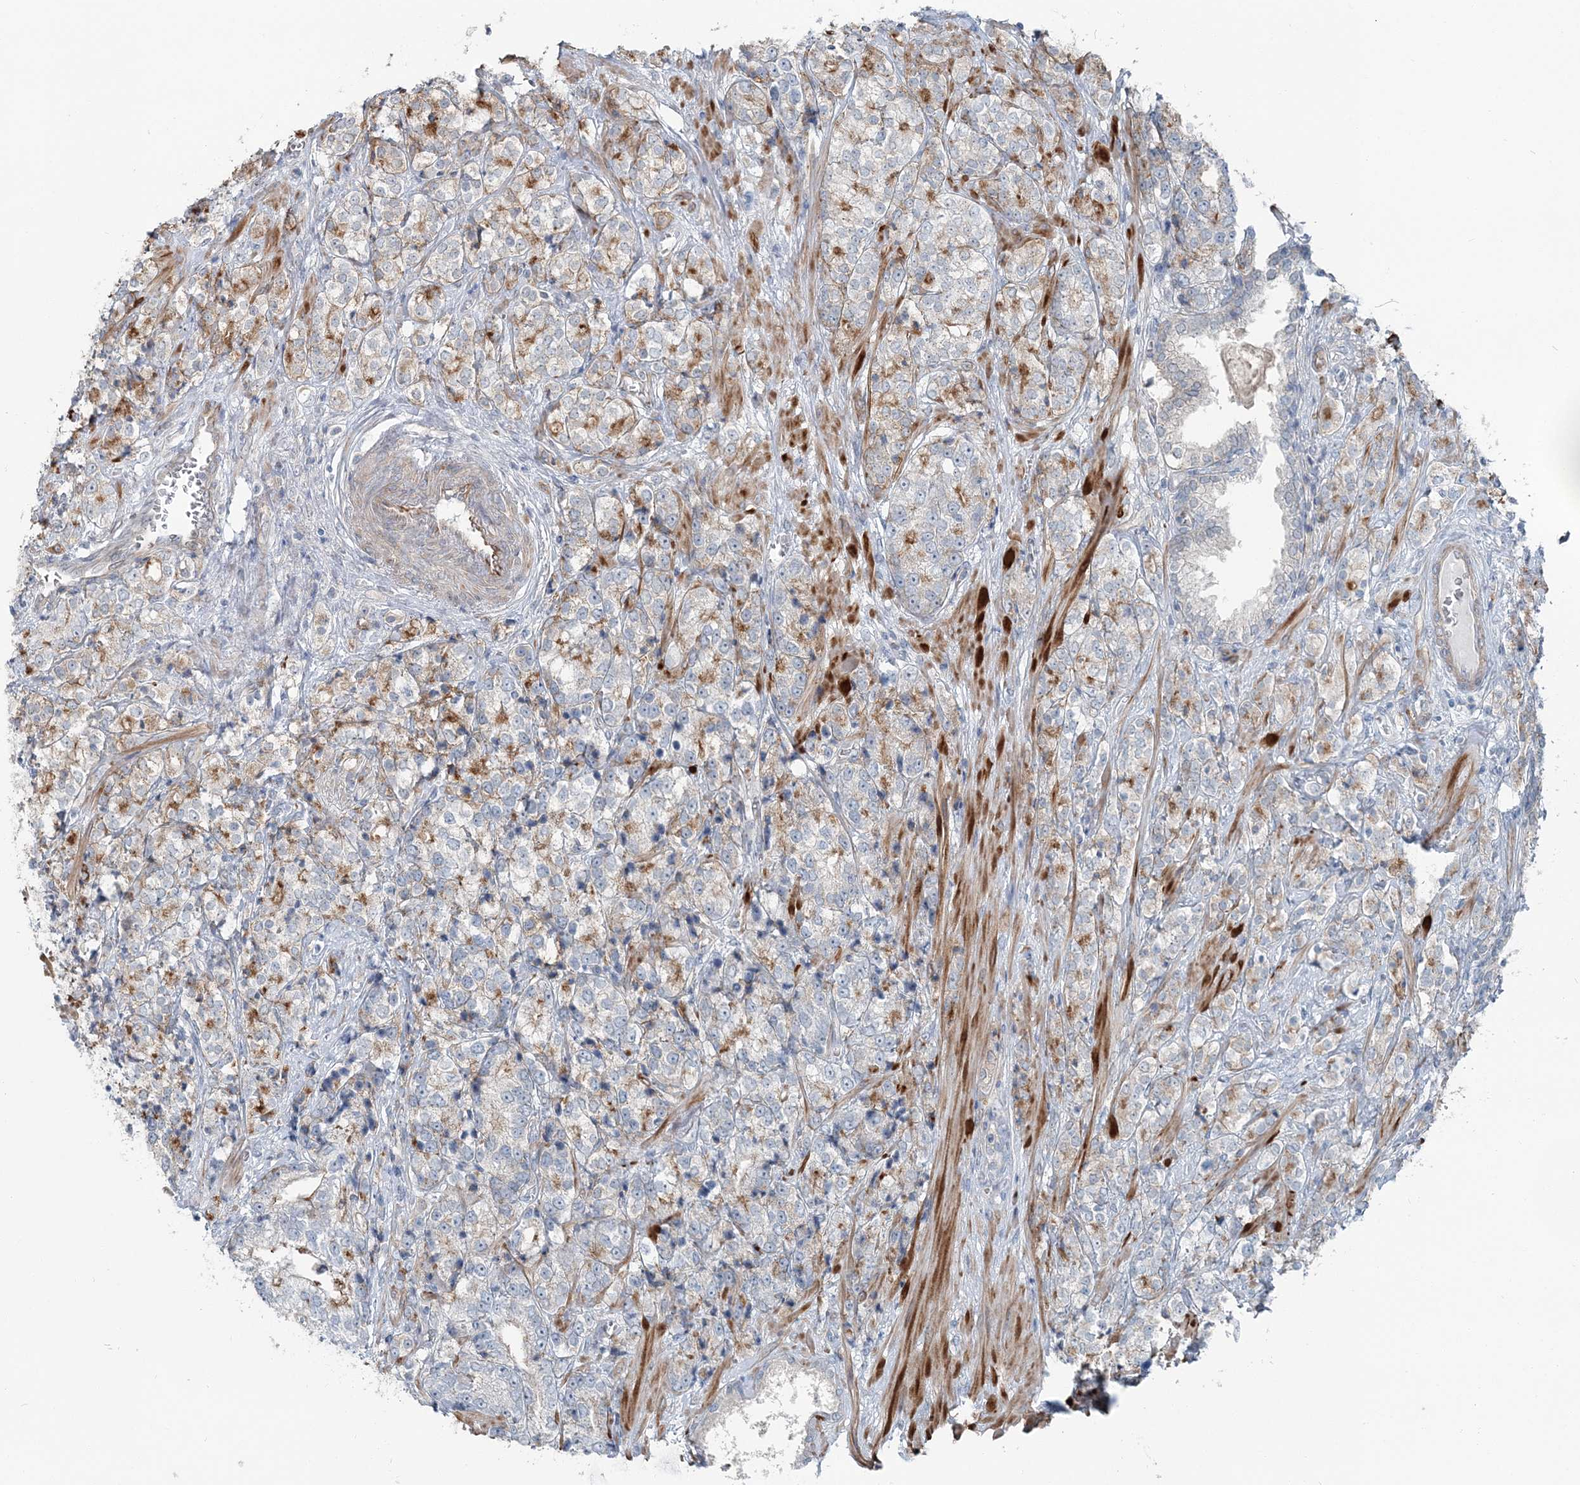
{"staining": {"intensity": "moderate", "quantity": "<25%", "location": "cytoplasmic/membranous"}, "tissue": "prostate cancer", "cell_type": "Tumor cells", "image_type": "cancer", "snomed": [{"axis": "morphology", "description": "Adenocarcinoma, High grade"}, {"axis": "topography", "description": "Prostate"}], "caption": "Immunohistochemistry (IHC) (DAB) staining of human prostate adenocarcinoma (high-grade) shows moderate cytoplasmic/membranous protein staining in approximately <25% of tumor cells.", "gene": "FBXL17", "patient": {"sex": "male", "age": 69}}